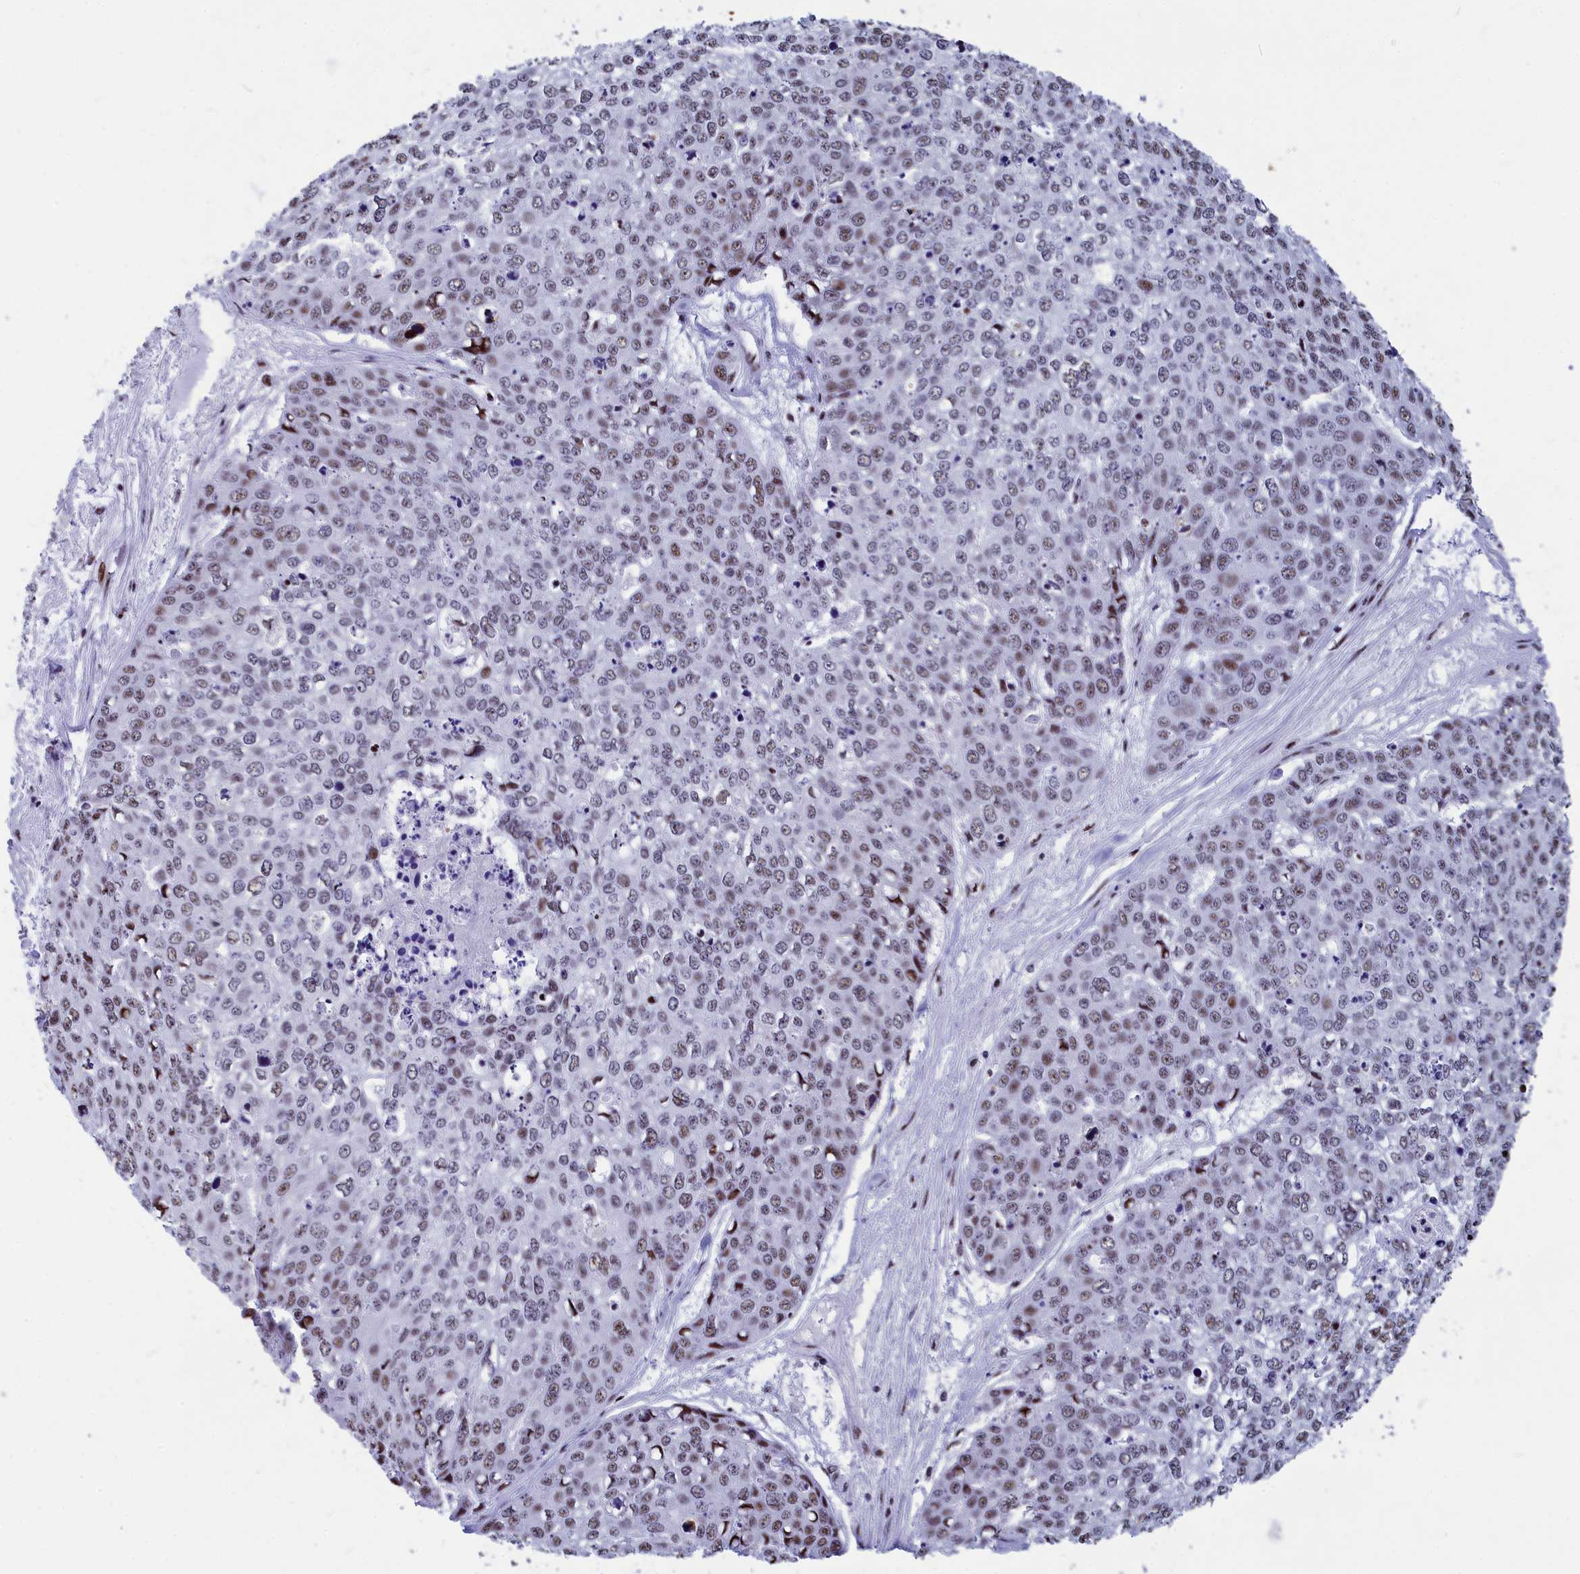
{"staining": {"intensity": "weak", "quantity": "<25%", "location": "nuclear"}, "tissue": "skin cancer", "cell_type": "Tumor cells", "image_type": "cancer", "snomed": [{"axis": "morphology", "description": "Squamous cell carcinoma, NOS"}, {"axis": "topography", "description": "Skin"}], "caption": "A high-resolution image shows immunohistochemistry staining of squamous cell carcinoma (skin), which exhibits no significant positivity in tumor cells. The staining was performed using DAB to visualize the protein expression in brown, while the nuclei were stained in blue with hematoxylin (Magnification: 20x).", "gene": "NSA2", "patient": {"sex": "female", "age": 44}}